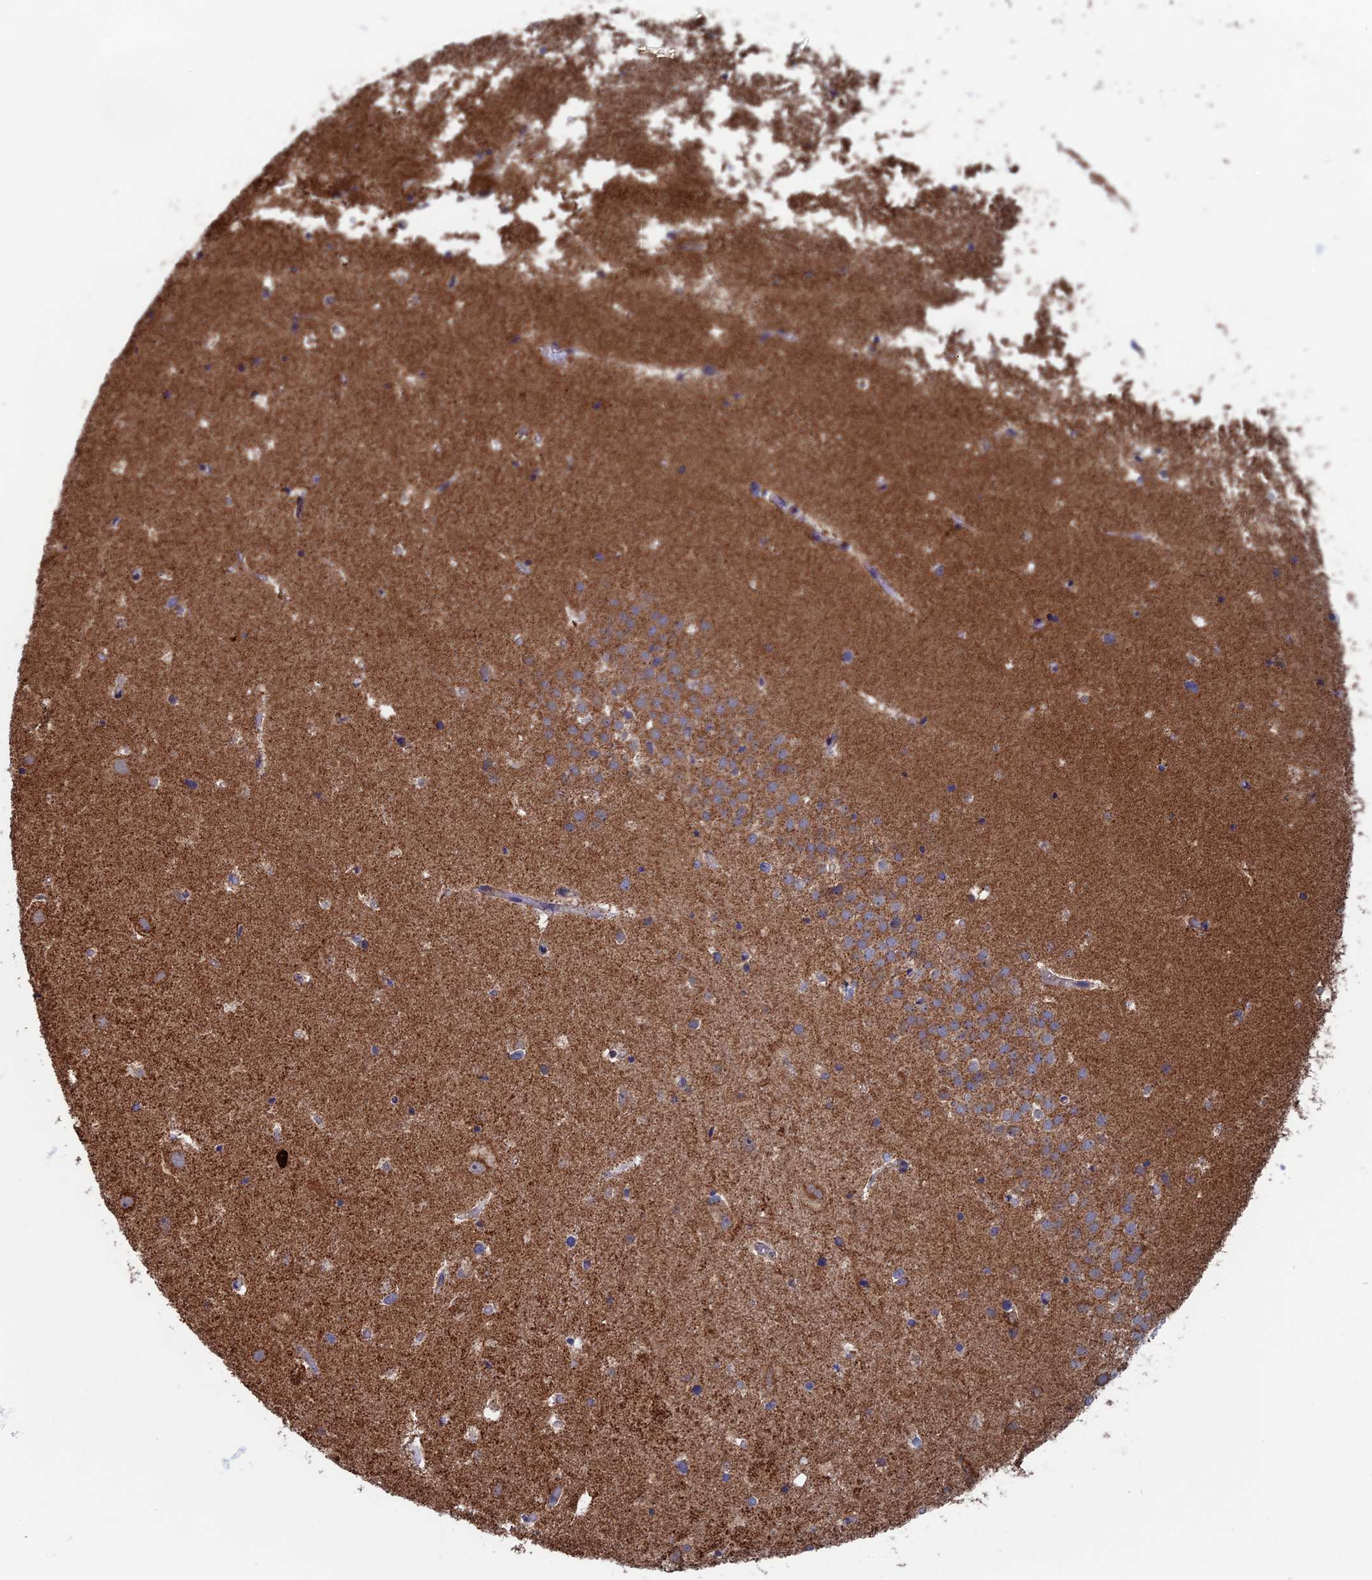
{"staining": {"intensity": "weak", "quantity": "25%-75%", "location": "cytoplasmic/membranous"}, "tissue": "hippocampus", "cell_type": "Glial cells", "image_type": "normal", "snomed": [{"axis": "morphology", "description": "Normal tissue, NOS"}, {"axis": "topography", "description": "Hippocampus"}], "caption": "The photomicrograph shows staining of normal hippocampus, revealing weak cytoplasmic/membranous protein staining (brown color) within glial cells.", "gene": "SEC24D", "patient": {"sex": "female", "age": 52}}